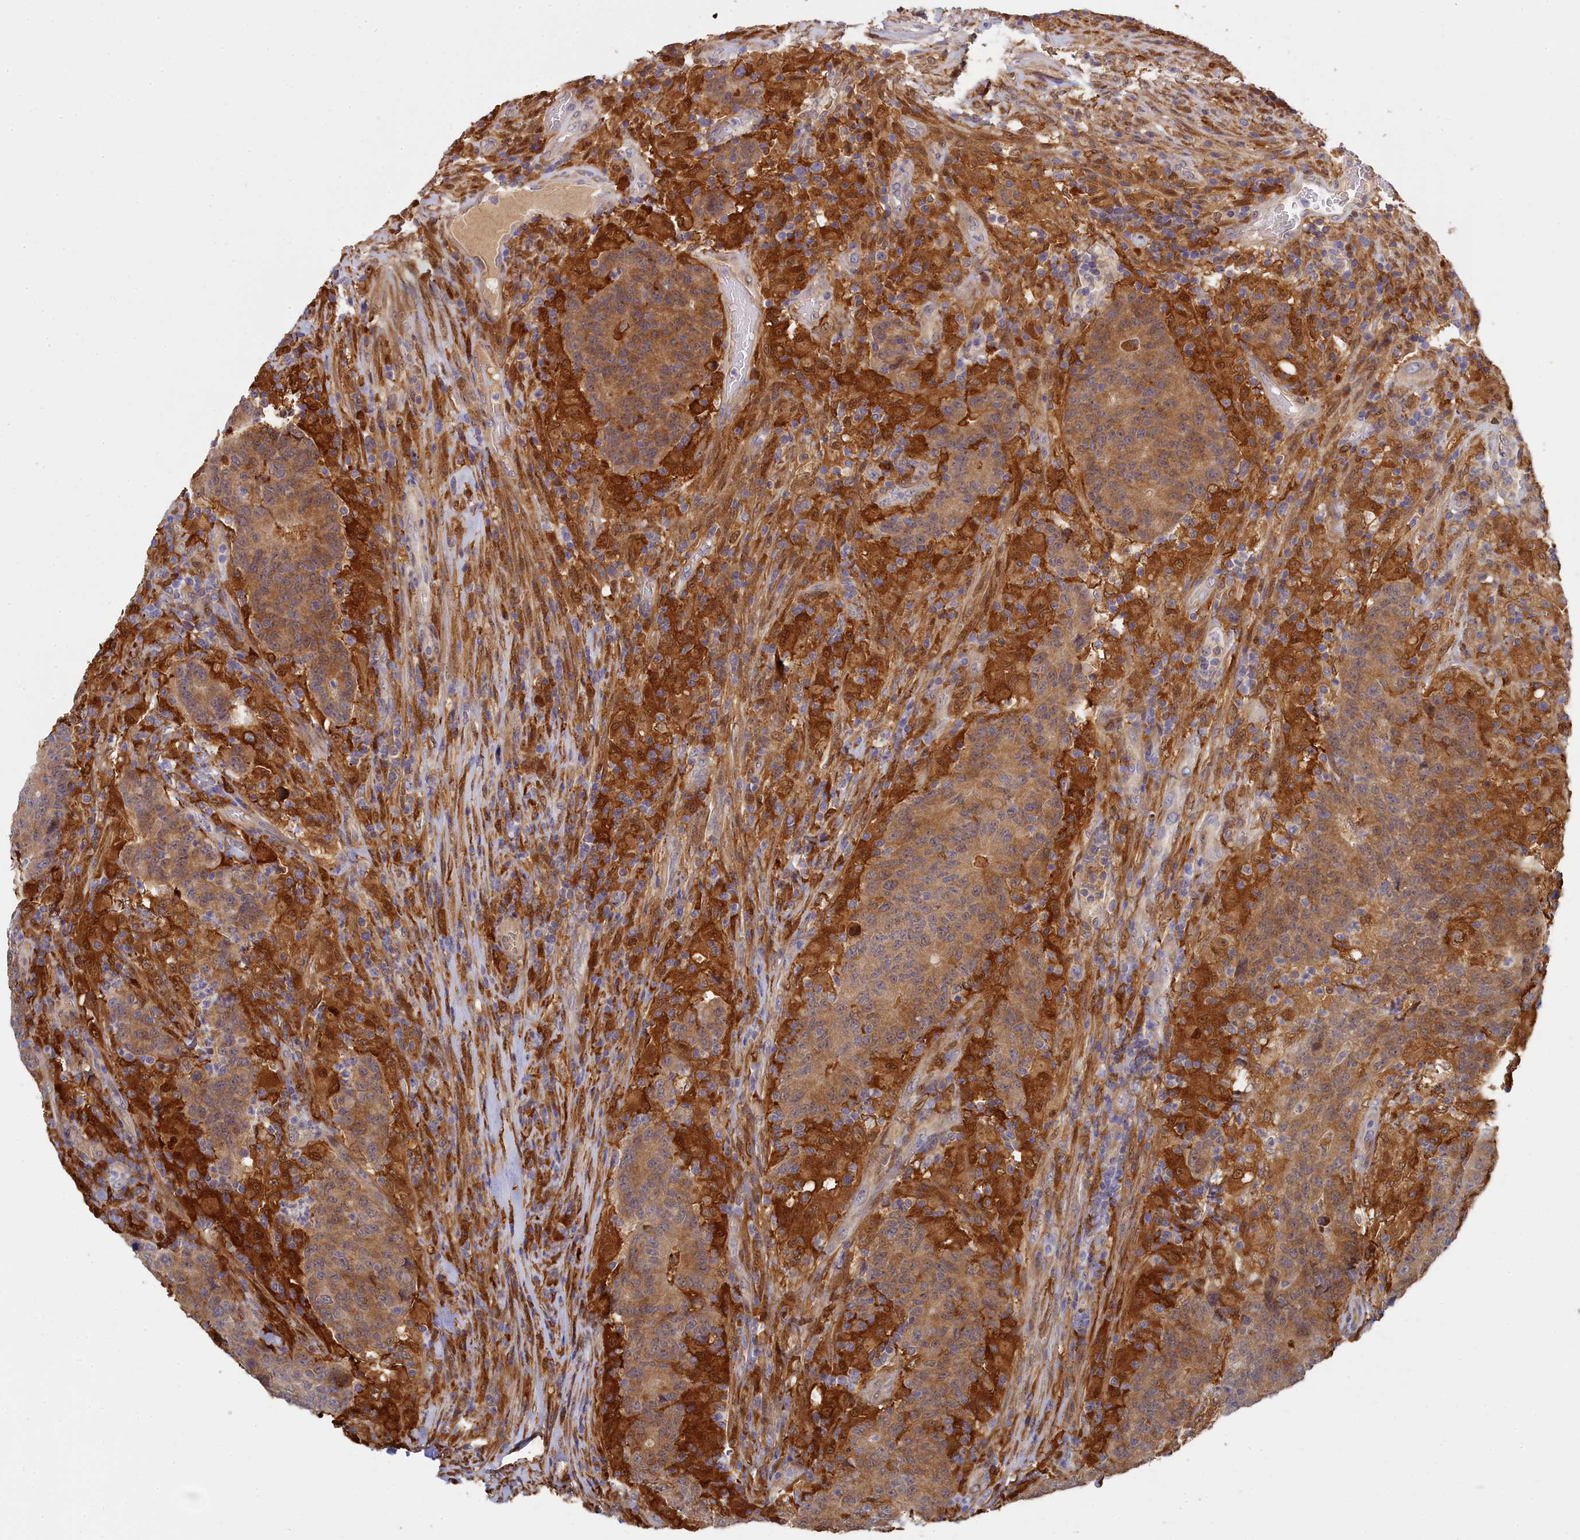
{"staining": {"intensity": "moderate", "quantity": ">75%", "location": "cytoplasmic/membranous"}, "tissue": "colorectal cancer", "cell_type": "Tumor cells", "image_type": "cancer", "snomed": [{"axis": "morphology", "description": "Adenocarcinoma, NOS"}, {"axis": "topography", "description": "Colon"}], "caption": "Protein expression analysis of adenocarcinoma (colorectal) exhibits moderate cytoplasmic/membranous positivity in about >75% of tumor cells.", "gene": "SPATA5L1", "patient": {"sex": "female", "age": 75}}